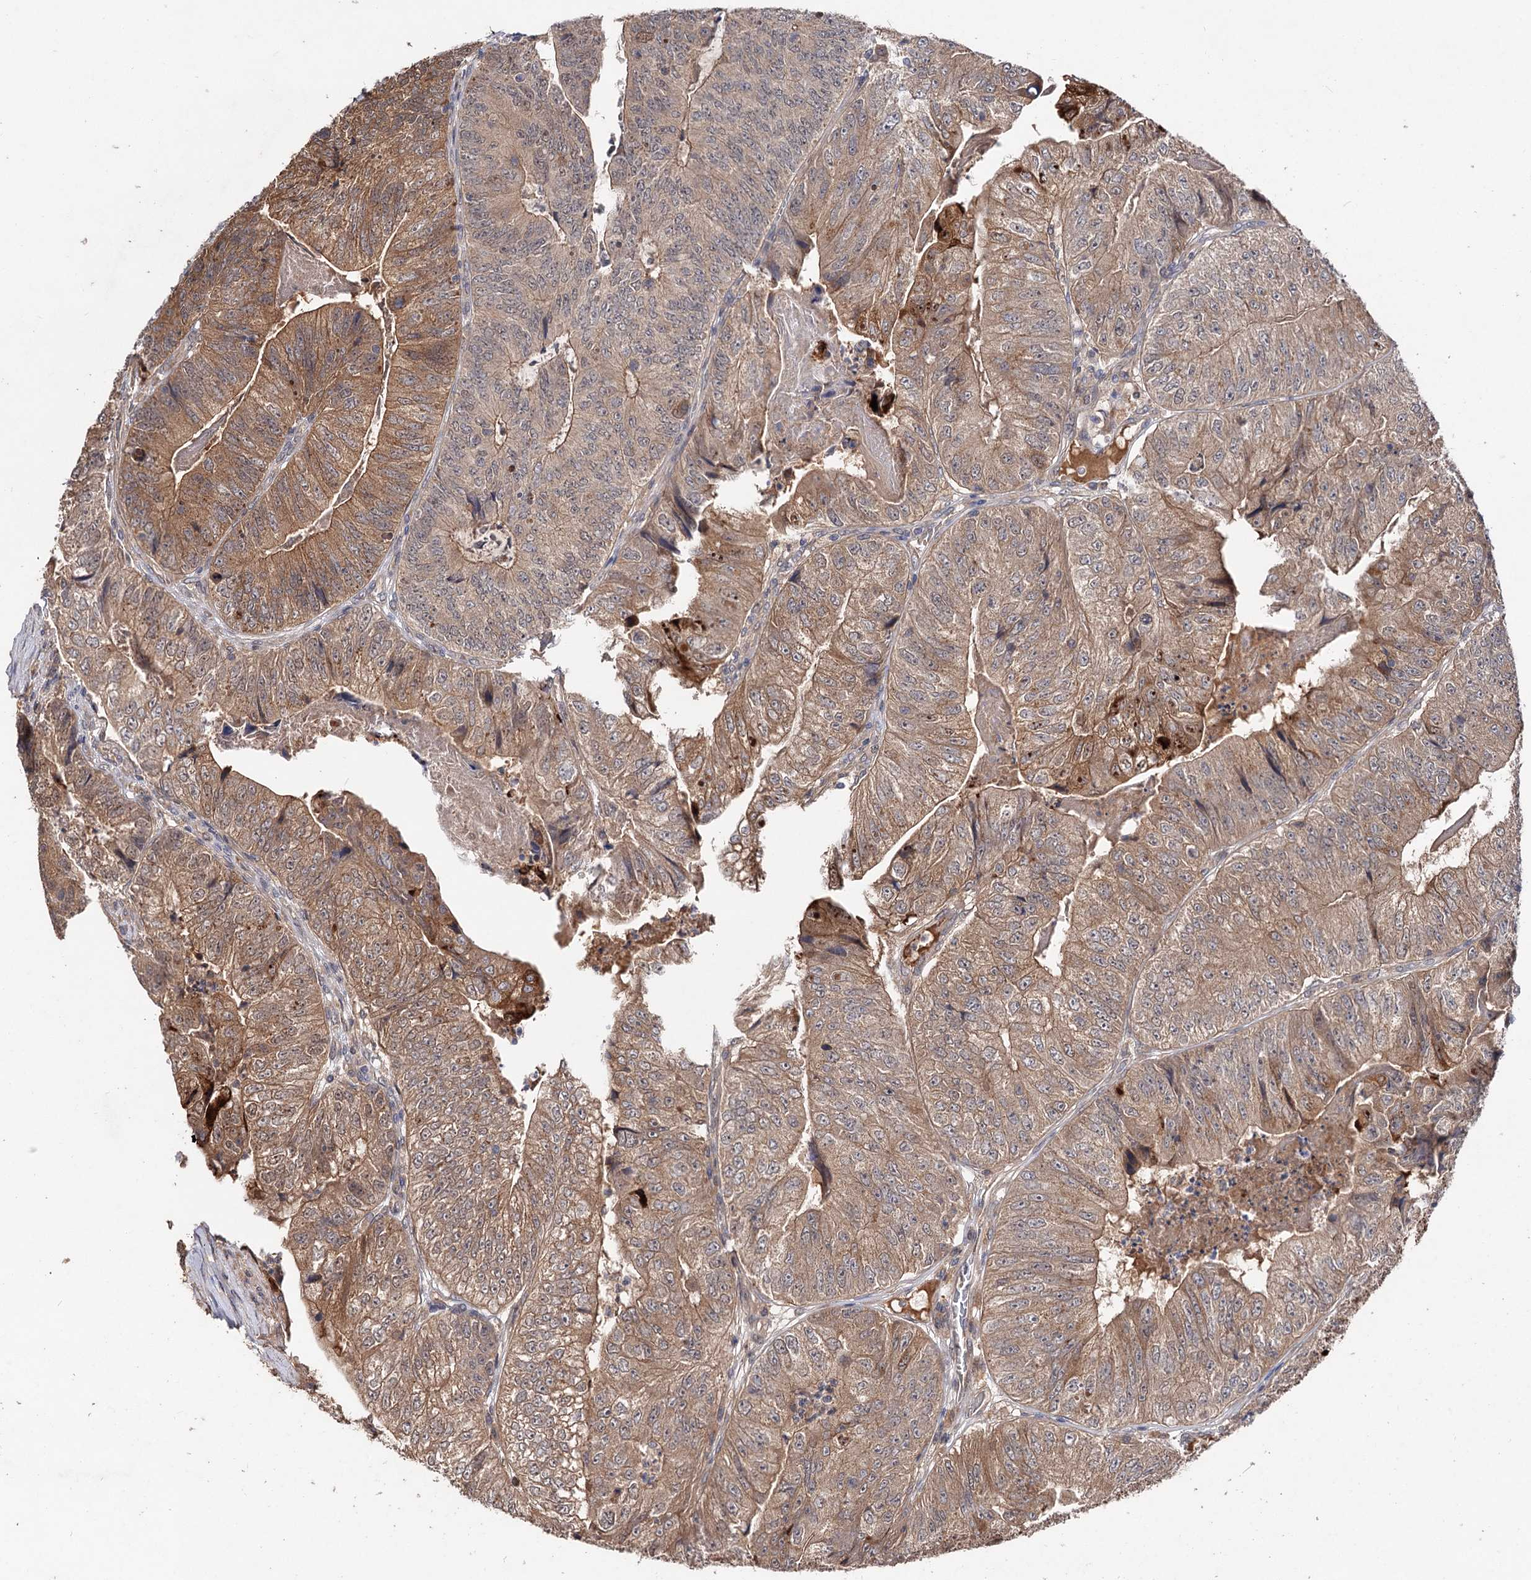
{"staining": {"intensity": "moderate", "quantity": ">75%", "location": "cytoplasmic/membranous"}, "tissue": "colorectal cancer", "cell_type": "Tumor cells", "image_type": "cancer", "snomed": [{"axis": "morphology", "description": "Adenocarcinoma, NOS"}, {"axis": "topography", "description": "Colon"}], "caption": "Immunohistochemistry (DAB) staining of colorectal cancer (adenocarcinoma) exhibits moderate cytoplasmic/membranous protein staining in about >75% of tumor cells. The staining was performed using DAB (3,3'-diaminobenzidine), with brown indicating positive protein expression. Nuclei are stained blue with hematoxylin.", "gene": "NUDCD2", "patient": {"sex": "female", "age": 67}}